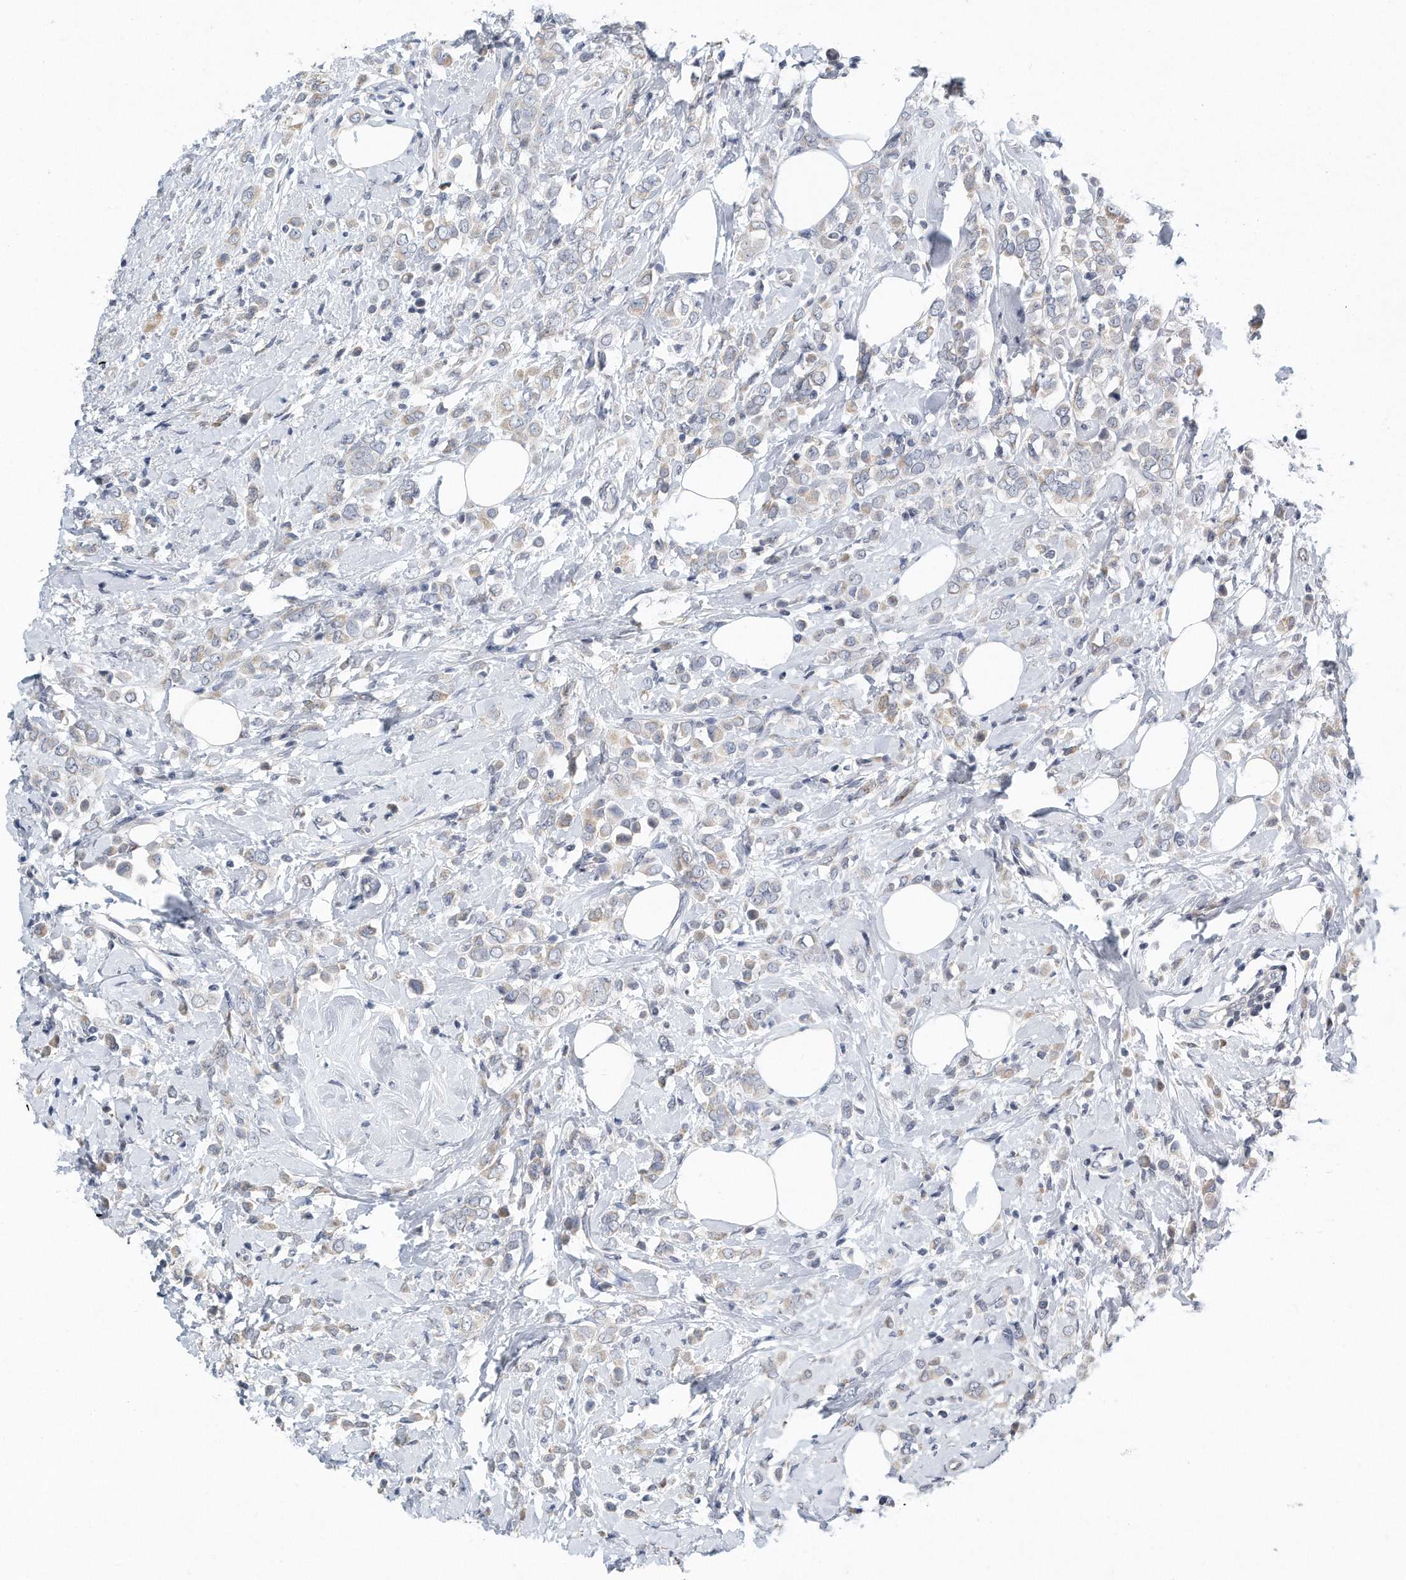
{"staining": {"intensity": "negative", "quantity": "none", "location": "none"}, "tissue": "breast cancer", "cell_type": "Tumor cells", "image_type": "cancer", "snomed": [{"axis": "morphology", "description": "Lobular carcinoma"}, {"axis": "topography", "description": "Breast"}], "caption": "High power microscopy histopathology image of an immunohistochemistry (IHC) photomicrograph of breast cancer (lobular carcinoma), revealing no significant expression in tumor cells.", "gene": "VLDLR", "patient": {"sex": "female", "age": 47}}